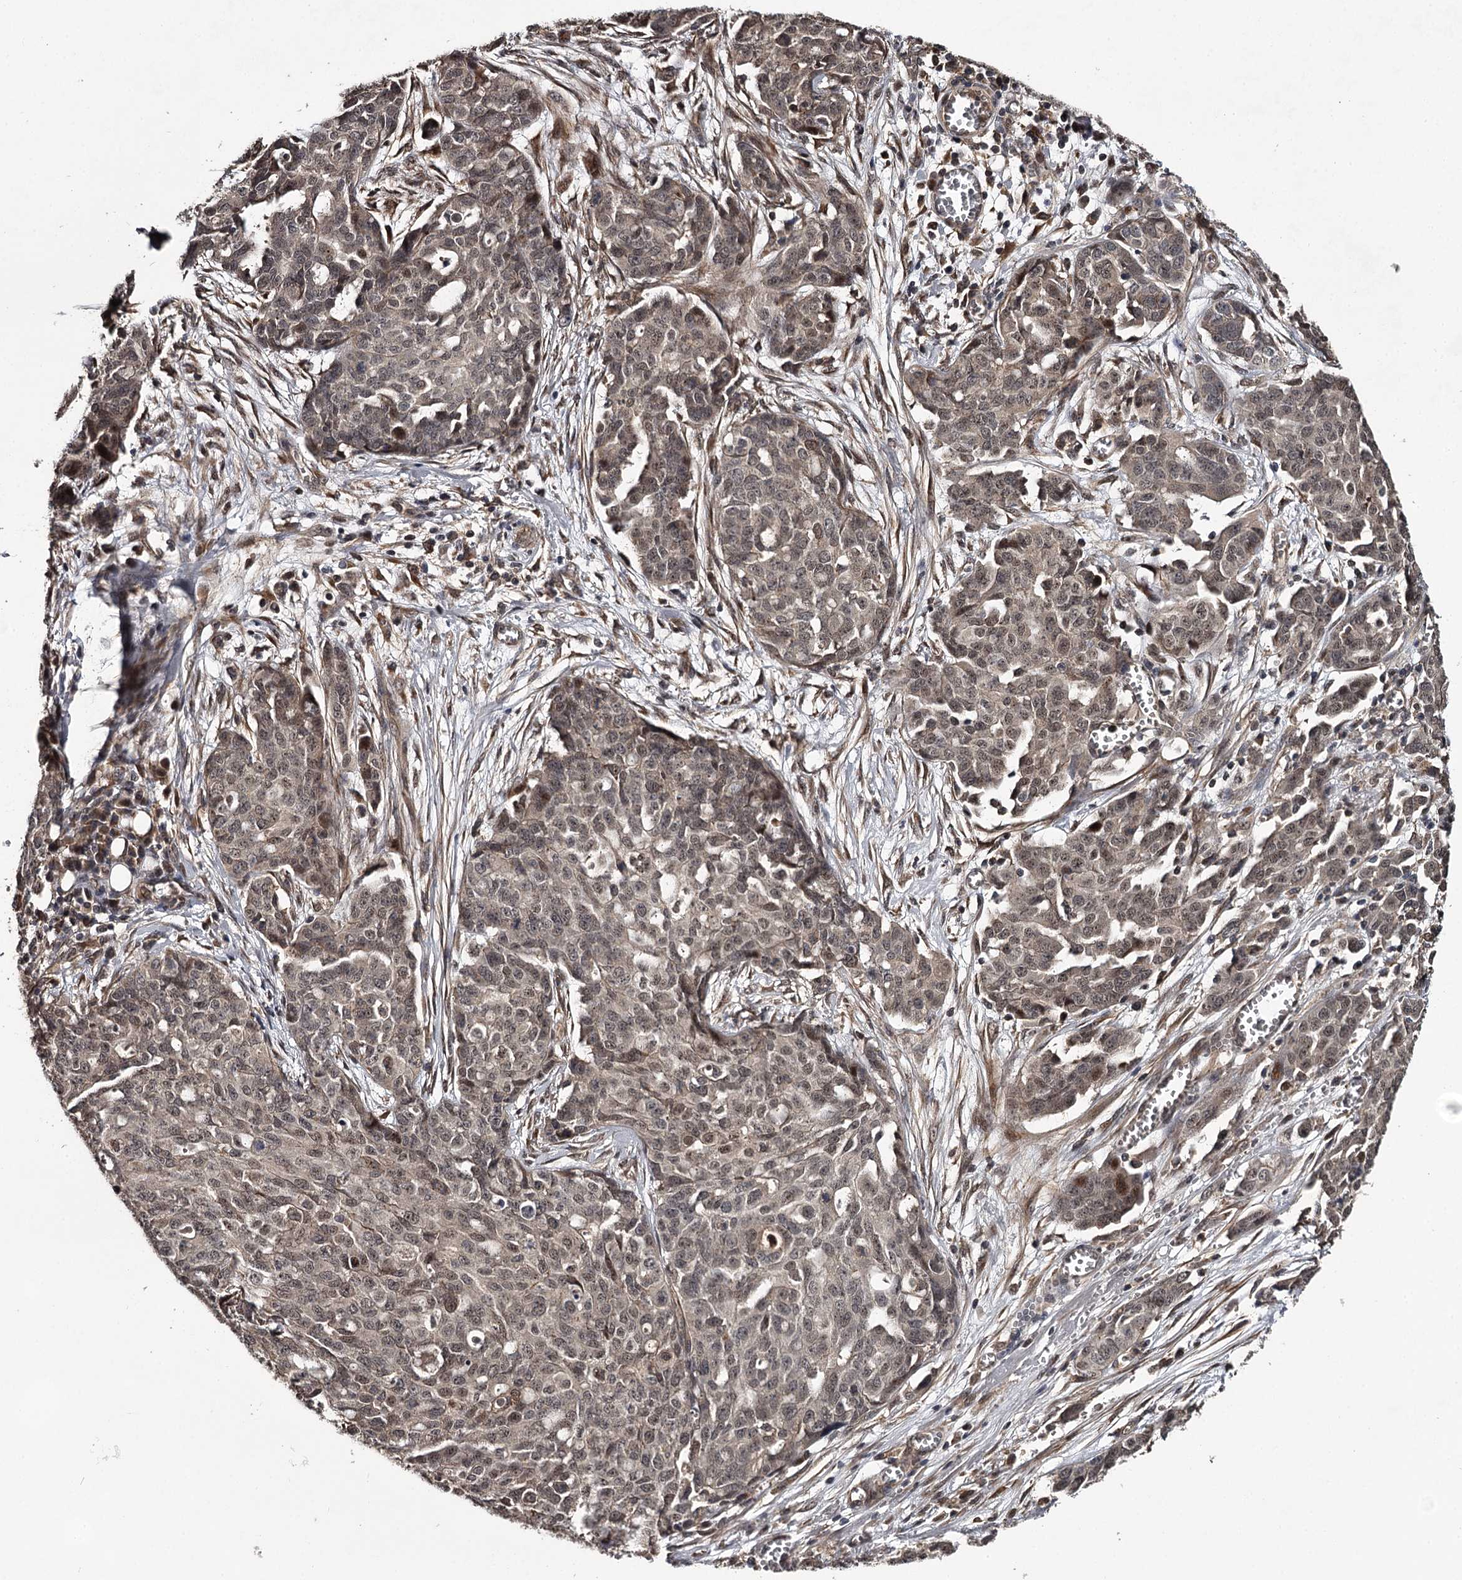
{"staining": {"intensity": "moderate", "quantity": "<25%", "location": "nuclear"}, "tissue": "ovarian cancer", "cell_type": "Tumor cells", "image_type": "cancer", "snomed": [{"axis": "morphology", "description": "Cystadenocarcinoma, serous, NOS"}, {"axis": "topography", "description": "Soft tissue"}, {"axis": "topography", "description": "Ovary"}], "caption": "Brown immunohistochemical staining in ovarian cancer (serous cystadenocarcinoma) demonstrates moderate nuclear positivity in approximately <25% of tumor cells. The protein of interest is shown in brown color, while the nuclei are stained blue.", "gene": "MAML3", "patient": {"sex": "female", "age": 57}}